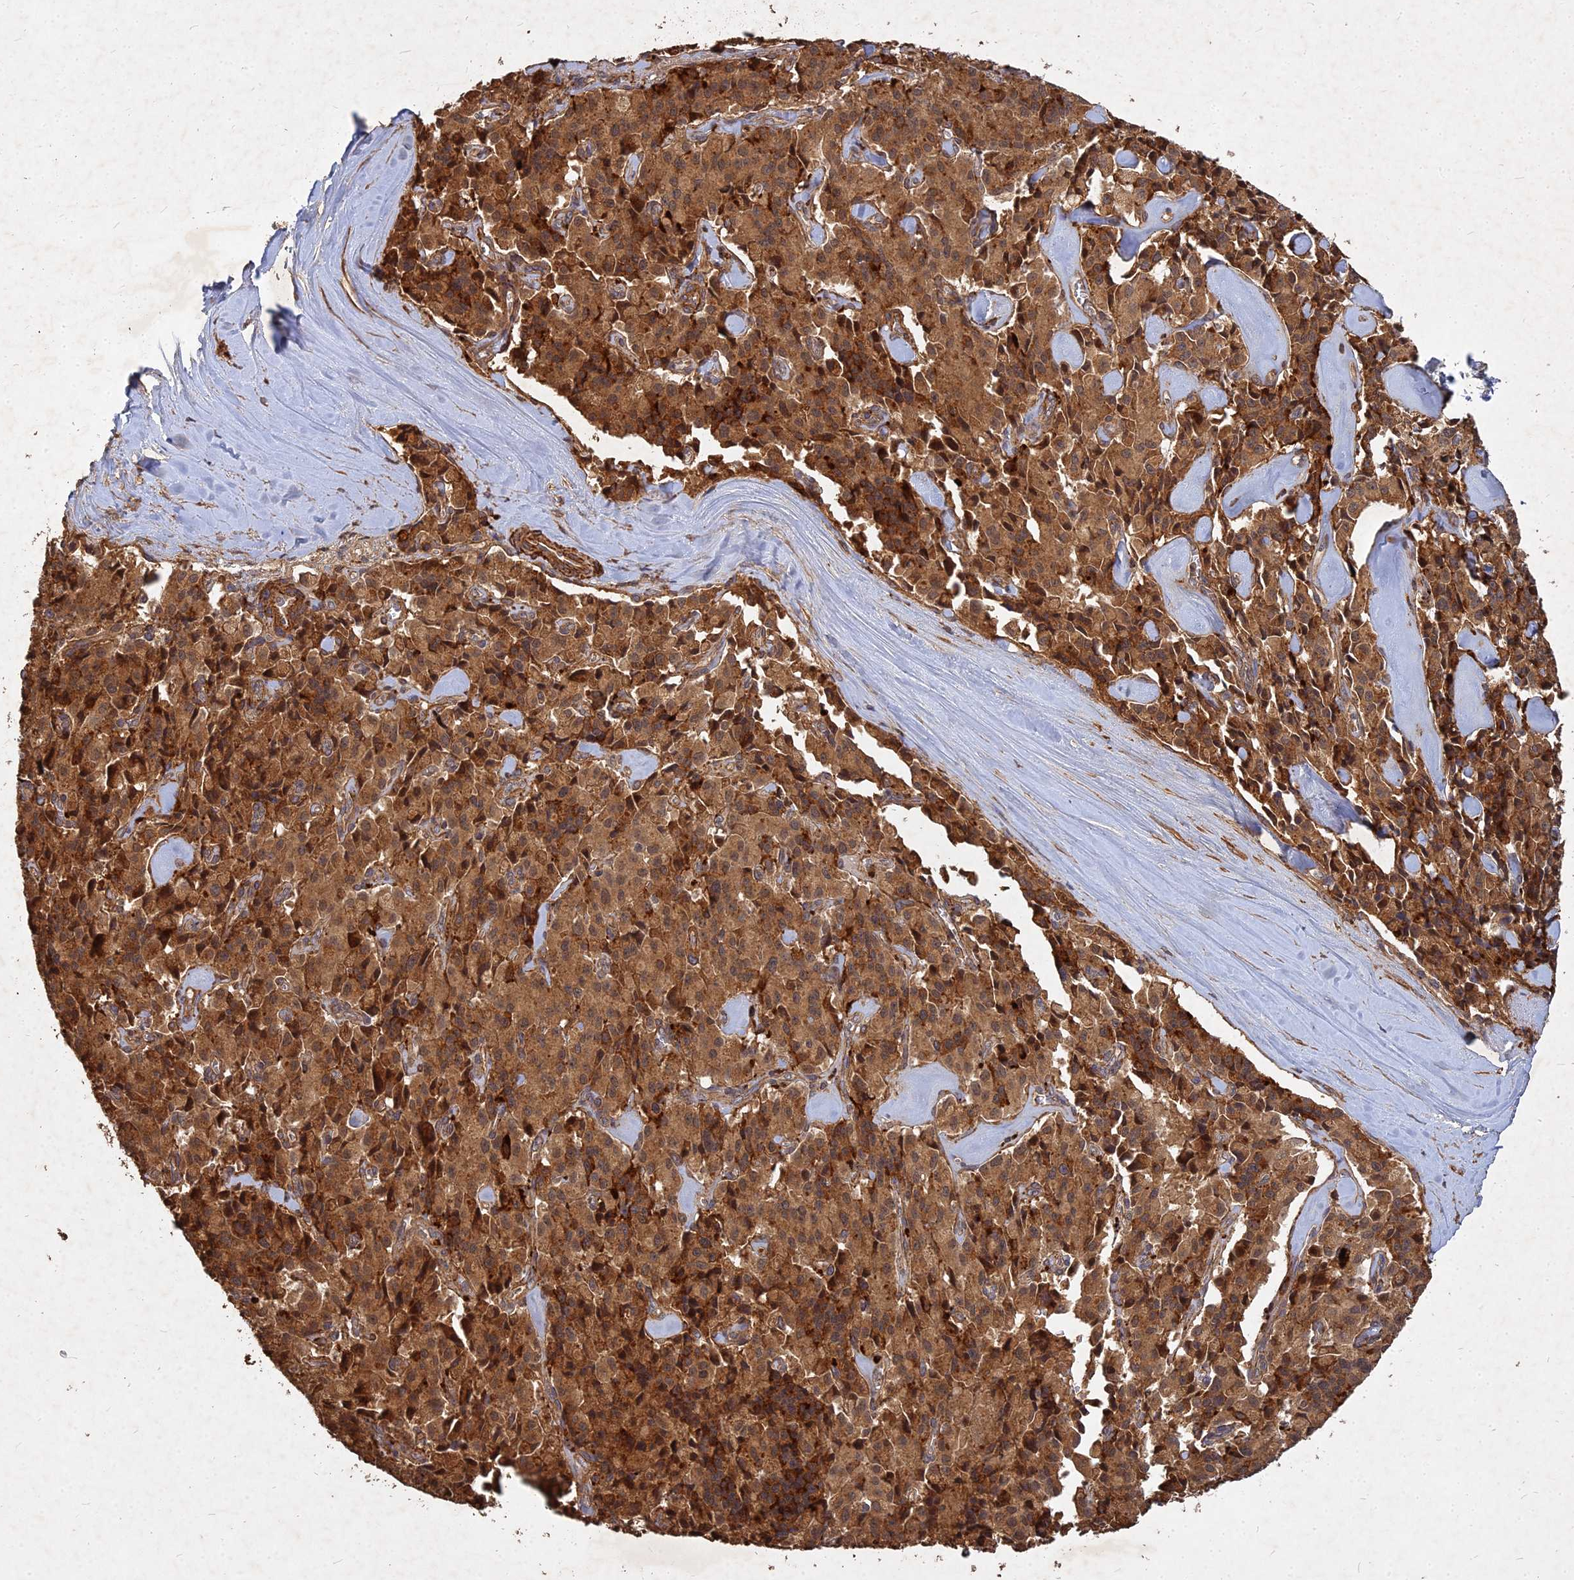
{"staining": {"intensity": "strong", "quantity": ">75%", "location": "cytoplasmic/membranous"}, "tissue": "pancreatic cancer", "cell_type": "Tumor cells", "image_type": "cancer", "snomed": [{"axis": "morphology", "description": "Adenocarcinoma, NOS"}, {"axis": "topography", "description": "Pancreas"}], "caption": "The immunohistochemical stain shows strong cytoplasmic/membranous positivity in tumor cells of pancreatic cancer (adenocarcinoma) tissue.", "gene": "UBE2W", "patient": {"sex": "male", "age": 65}}